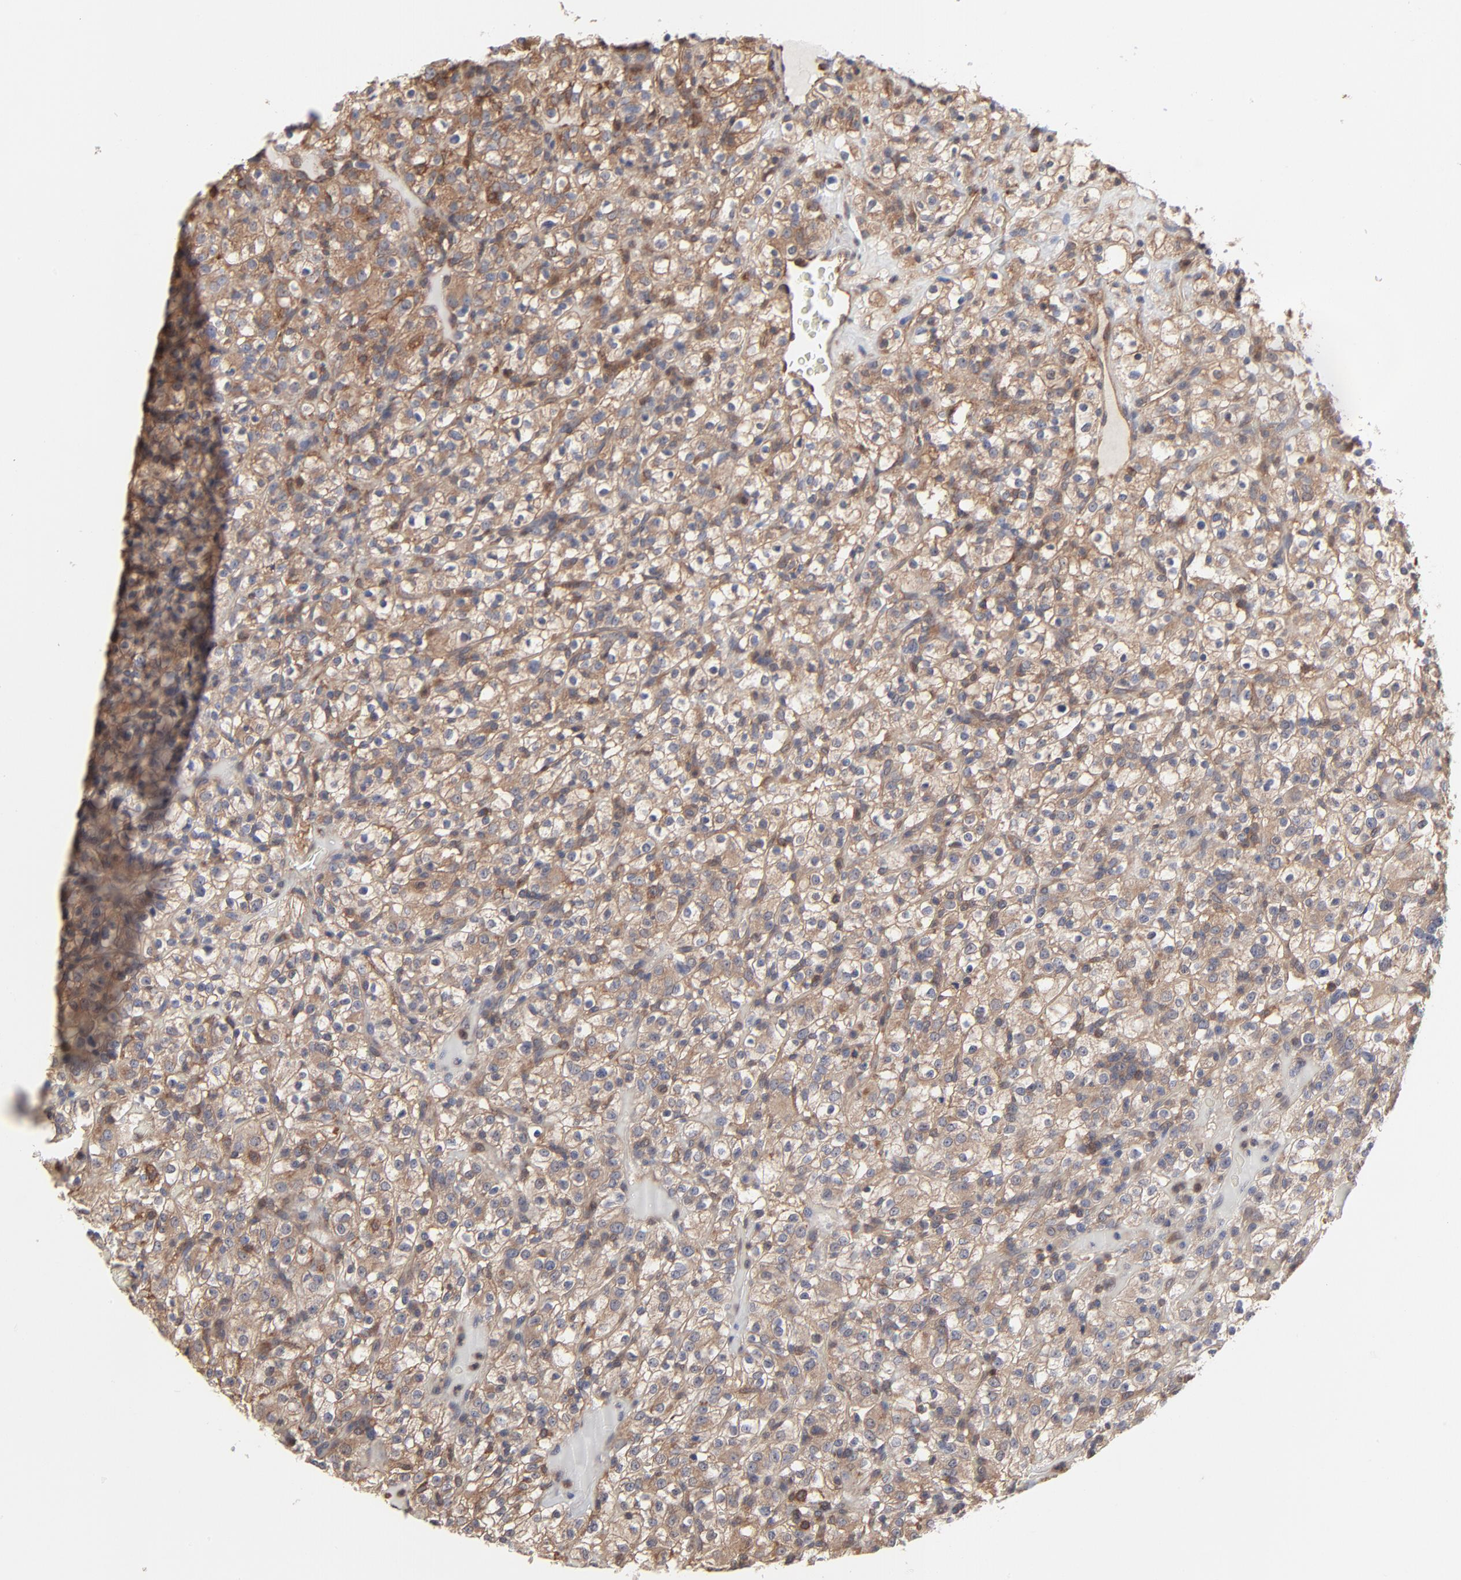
{"staining": {"intensity": "moderate", "quantity": ">75%", "location": "cytoplasmic/membranous"}, "tissue": "renal cancer", "cell_type": "Tumor cells", "image_type": "cancer", "snomed": [{"axis": "morphology", "description": "Normal tissue, NOS"}, {"axis": "morphology", "description": "Adenocarcinoma, NOS"}, {"axis": "topography", "description": "Kidney"}], "caption": "Renal adenocarcinoma stained with DAB (3,3'-diaminobenzidine) immunohistochemistry (IHC) shows medium levels of moderate cytoplasmic/membranous staining in approximately >75% of tumor cells. Immunohistochemistry (ihc) stains the protein in brown and the nuclei are stained blue.", "gene": "MAP2K1", "patient": {"sex": "female", "age": 72}}